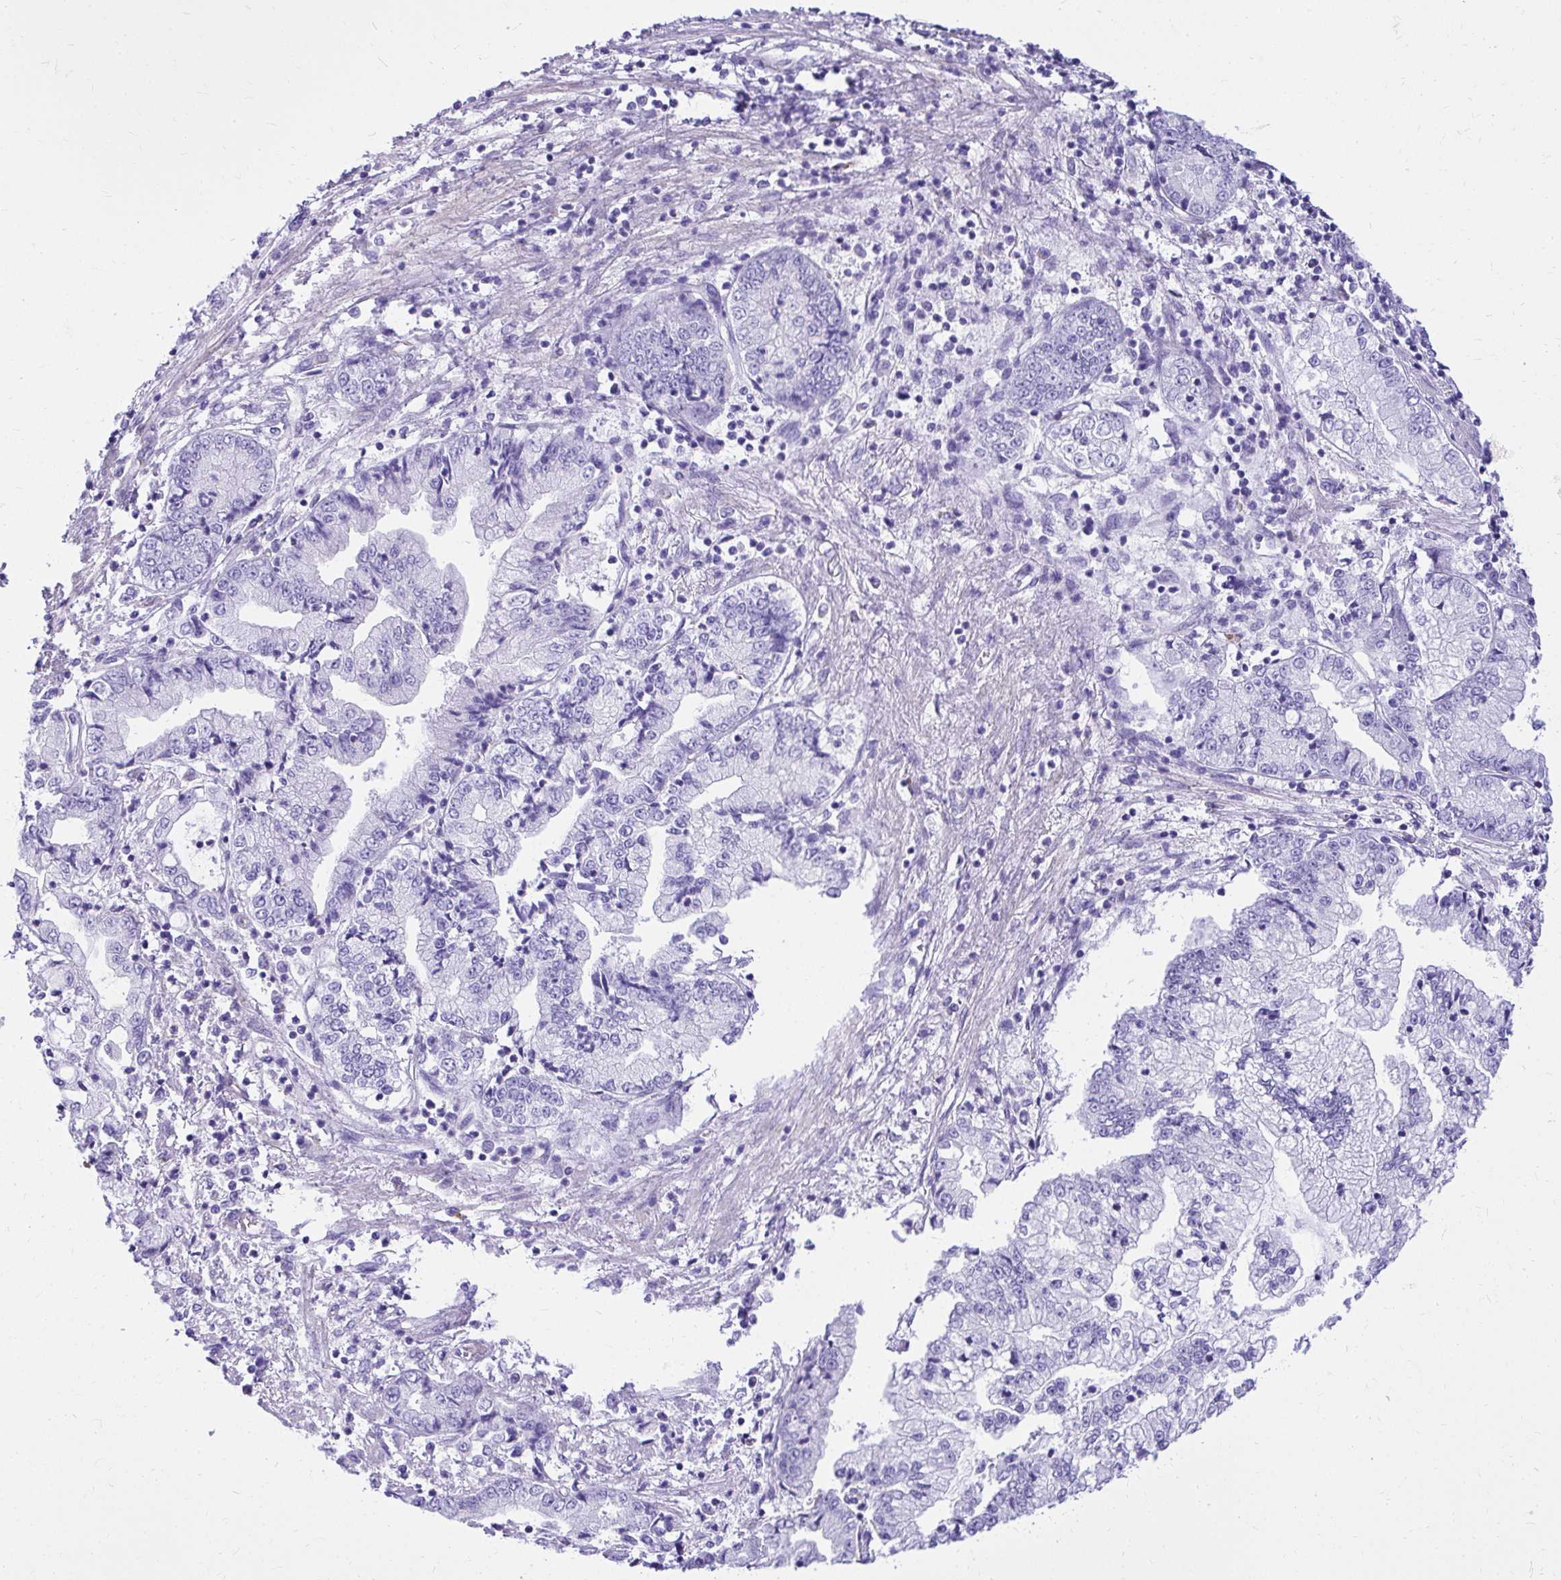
{"staining": {"intensity": "negative", "quantity": "none", "location": "none"}, "tissue": "stomach cancer", "cell_type": "Tumor cells", "image_type": "cancer", "snomed": [{"axis": "morphology", "description": "Adenocarcinoma, NOS"}, {"axis": "topography", "description": "Stomach, upper"}], "caption": "High power microscopy micrograph of an immunohistochemistry histopathology image of stomach cancer, revealing no significant positivity in tumor cells.", "gene": "PELI3", "patient": {"sex": "female", "age": 74}}